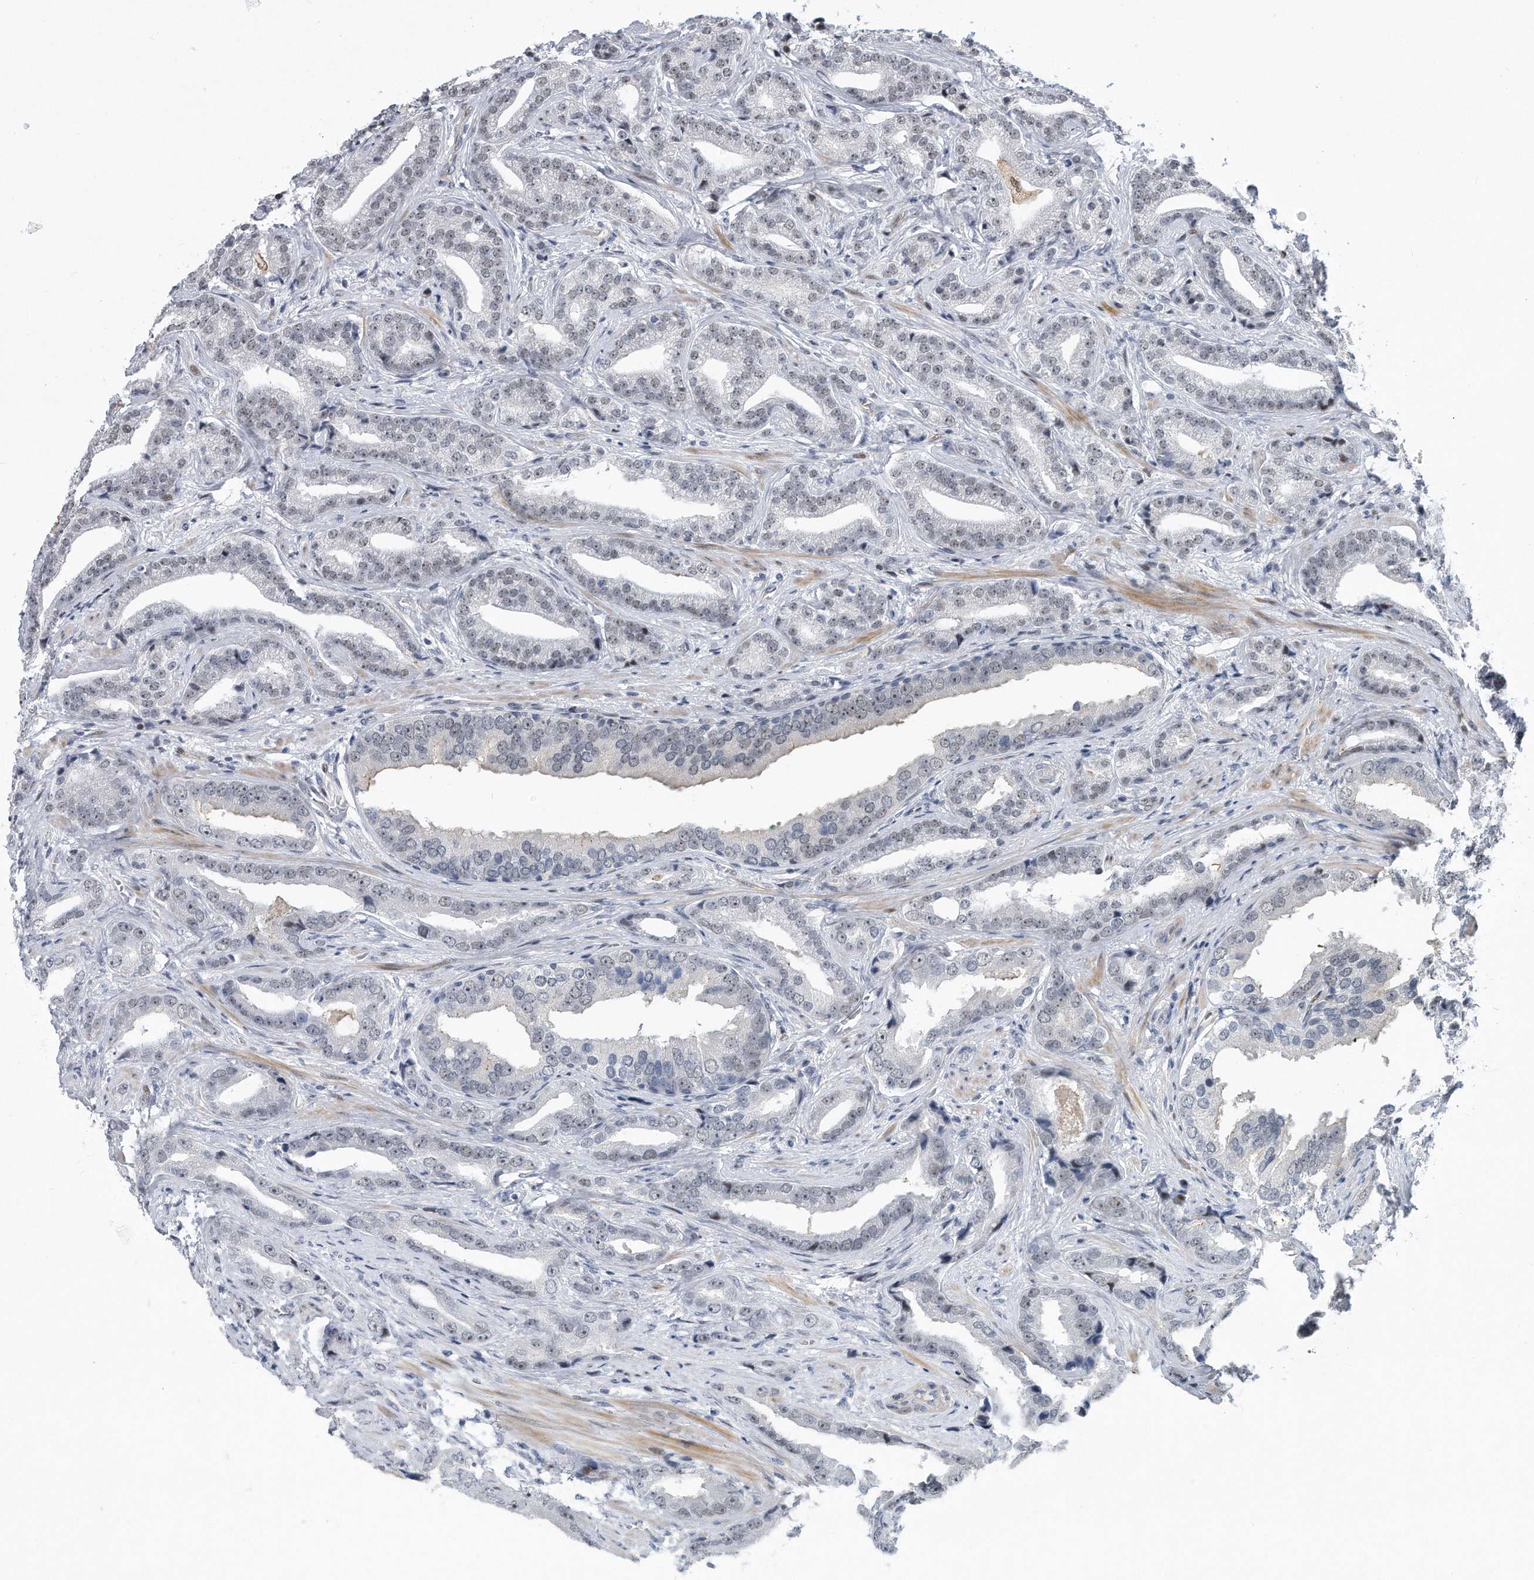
{"staining": {"intensity": "negative", "quantity": "none", "location": "none"}, "tissue": "prostate cancer", "cell_type": "Tumor cells", "image_type": "cancer", "snomed": [{"axis": "morphology", "description": "Adenocarcinoma, Low grade"}, {"axis": "topography", "description": "Prostate"}], "caption": "This is a micrograph of immunohistochemistry staining of adenocarcinoma (low-grade) (prostate), which shows no expression in tumor cells. (Immunohistochemistry (ihc), brightfield microscopy, high magnification).", "gene": "PGBD2", "patient": {"sex": "male", "age": 67}}